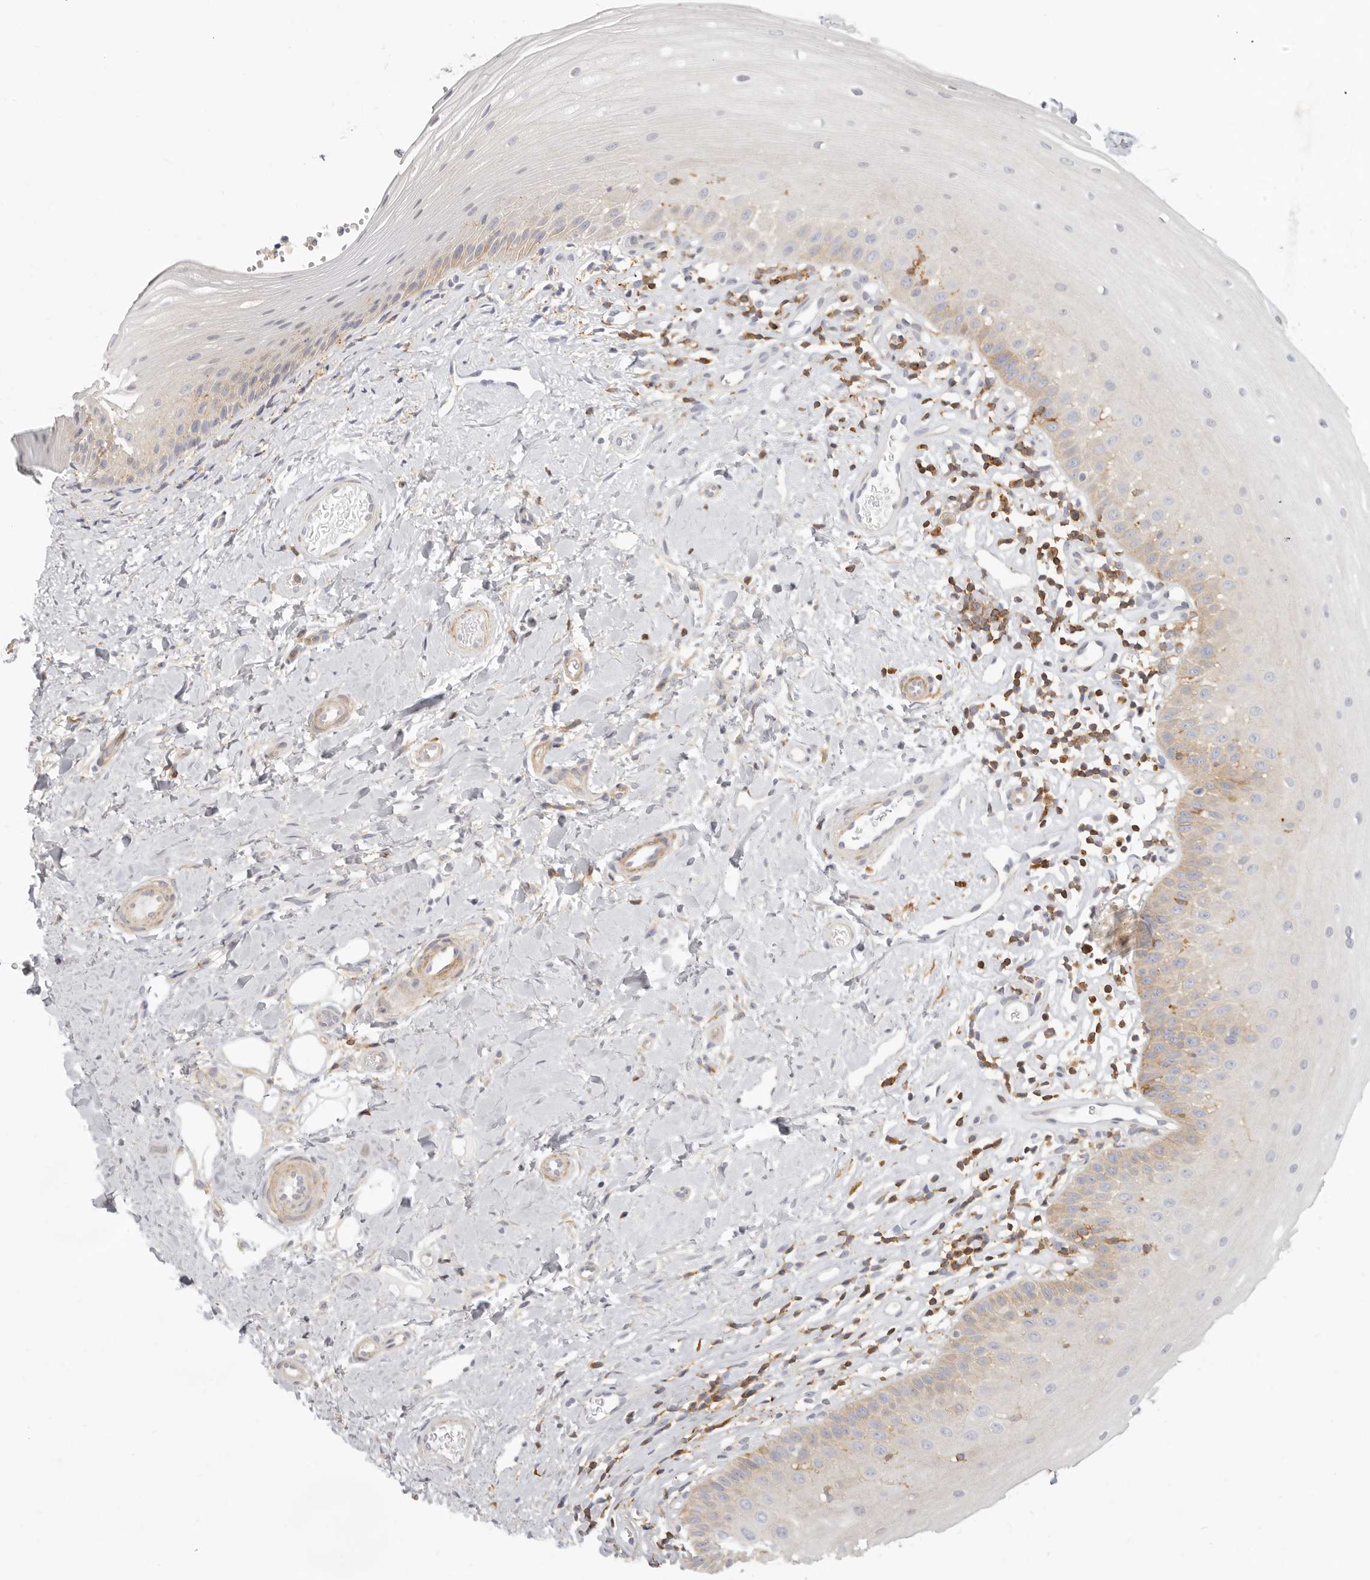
{"staining": {"intensity": "weak", "quantity": "<25%", "location": "cytoplasmic/membranous"}, "tissue": "oral mucosa", "cell_type": "Squamous epithelial cells", "image_type": "normal", "snomed": [{"axis": "morphology", "description": "Normal tissue, NOS"}, {"axis": "topography", "description": "Oral tissue"}], "caption": "Squamous epithelial cells show no significant protein positivity in benign oral mucosa. Nuclei are stained in blue.", "gene": "NIBAN1", "patient": {"sex": "female", "age": 56}}